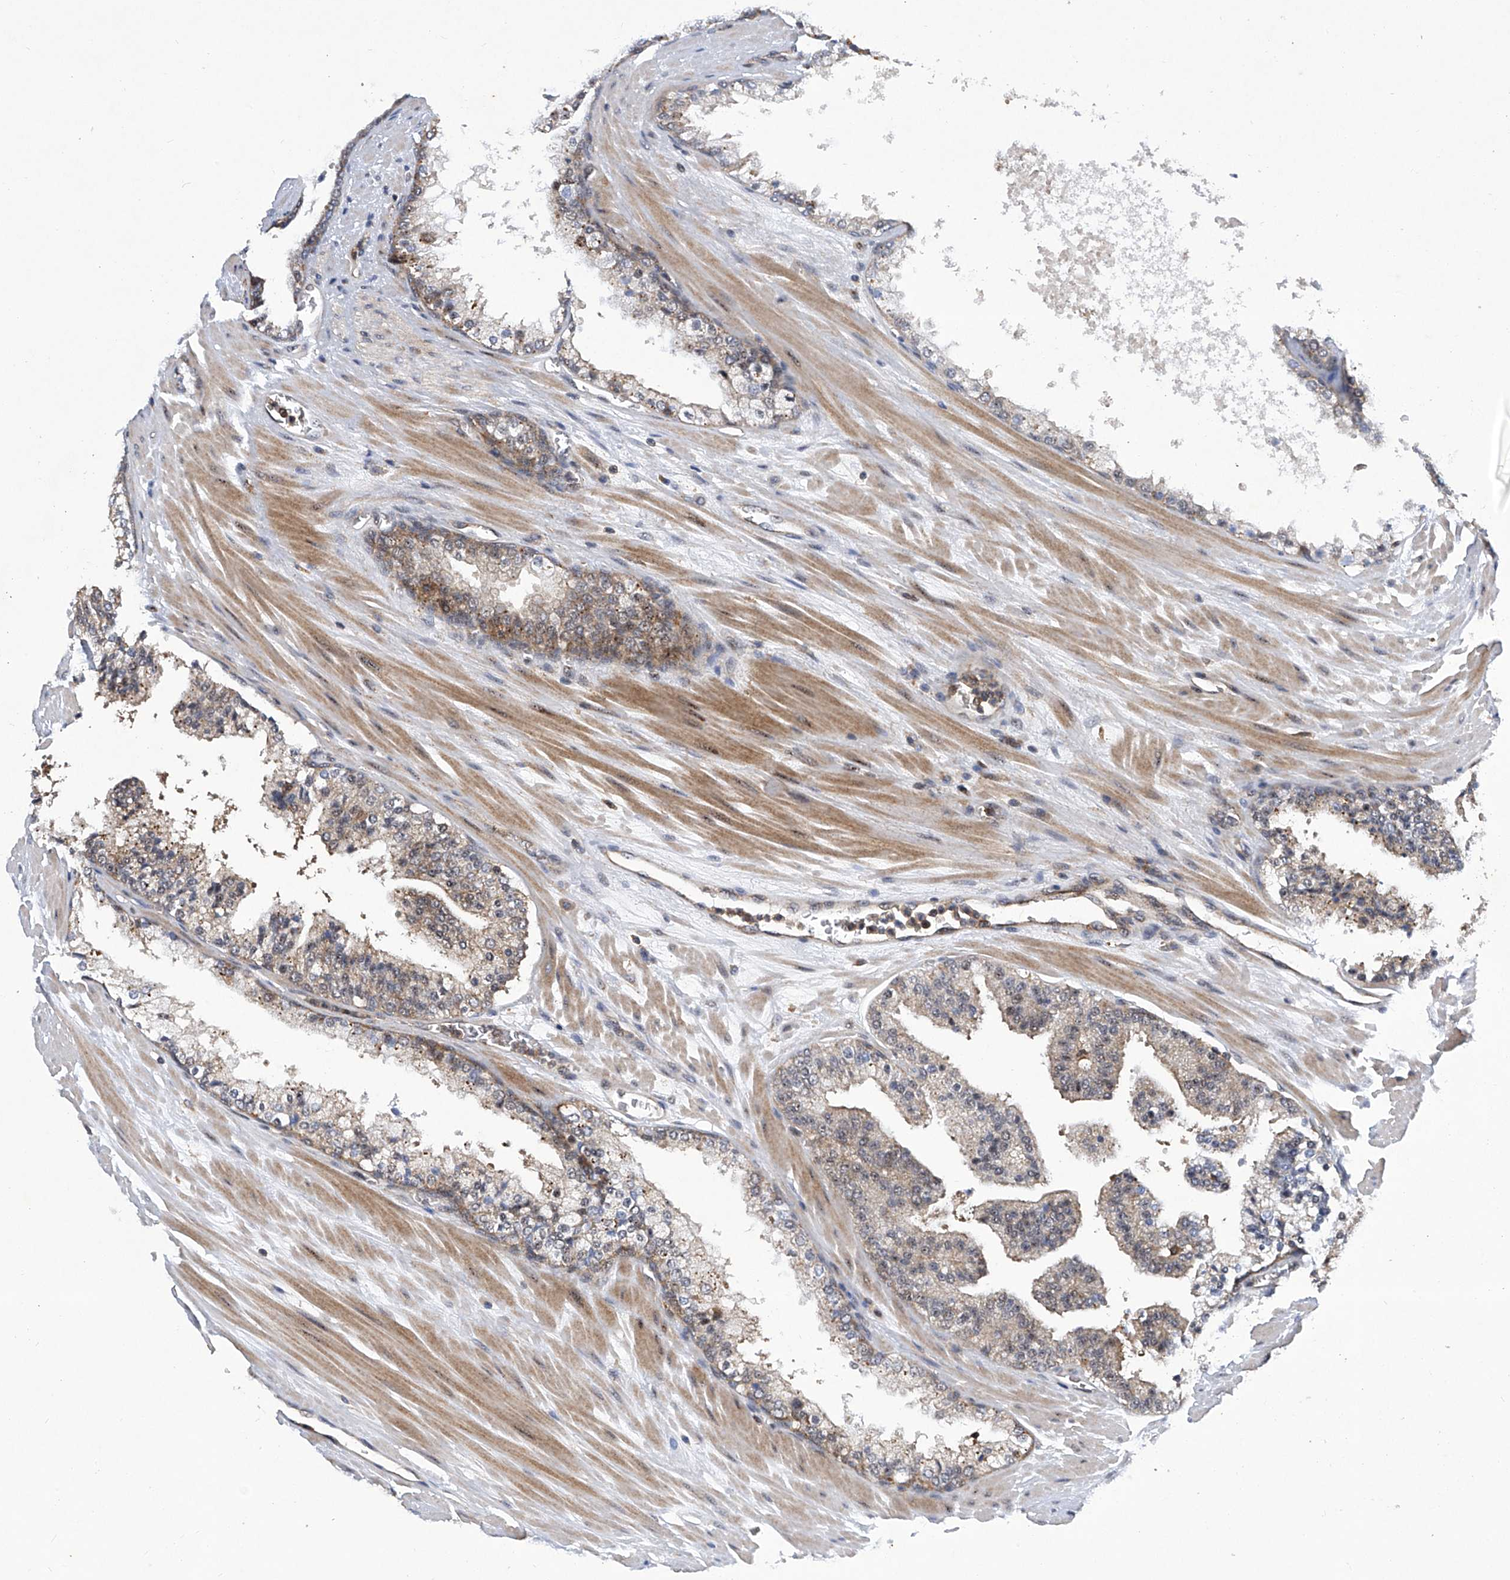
{"staining": {"intensity": "weak", "quantity": "<25%", "location": "cytoplasmic/membranous"}, "tissue": "prostate cancer", "cell_type": "Tumor cells", "image_type": "cancer", "snomed": [{"axis": "morphology", "description": "Adenocarcinoma, High grade"}, {"axis": "topography", "description": "Prostate"}], "caption": "Histopathology image shows no protein positivity in tumor cells of prostate cancer tissue.", "gene": "CISH", "patient": {"sex": "male", "age": 65}}